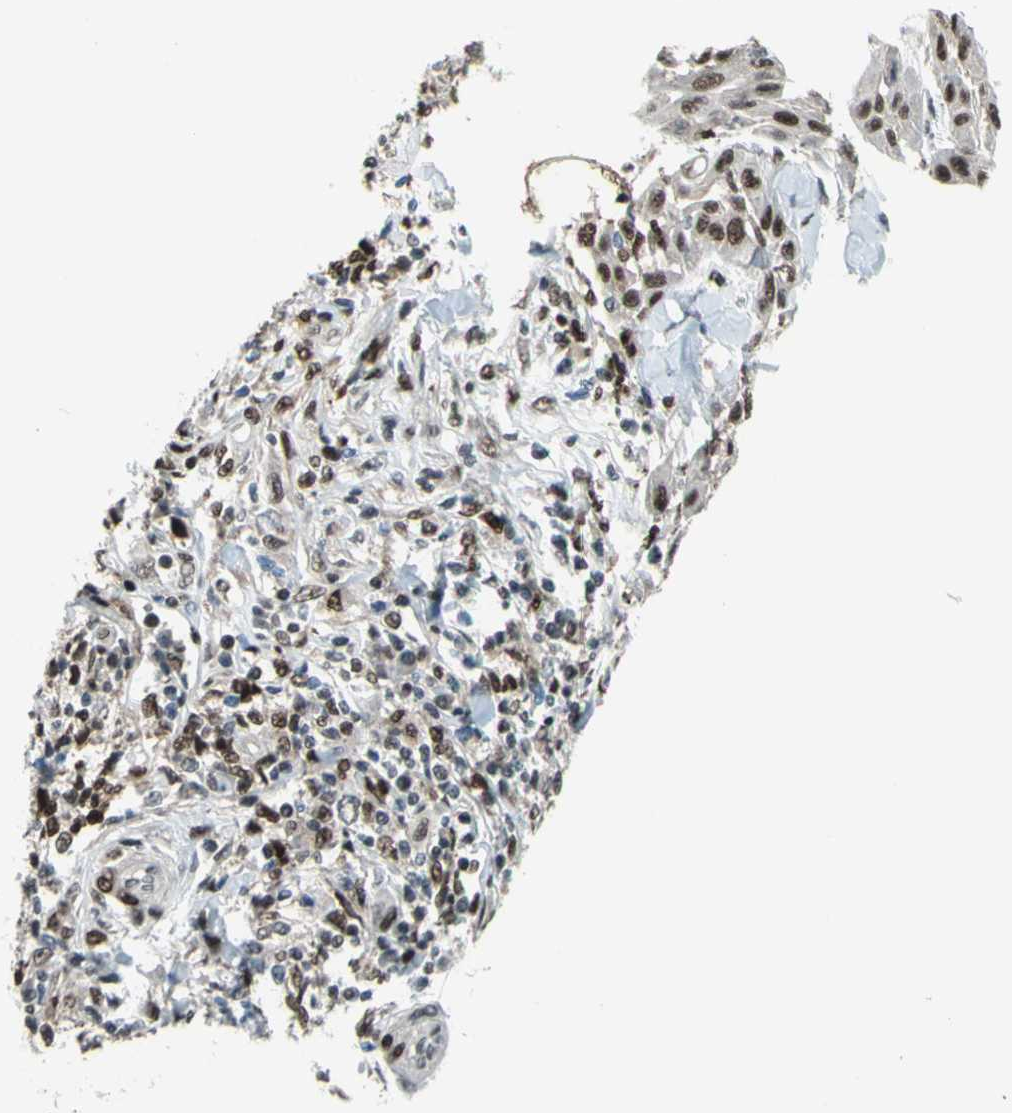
{"staining": {"intensity": "moderate", "quantity": ">75%", "location": "cytoplasmic/membranous,nuclear"}, "tissue": "skin cancer", "cell_type": "Tumor cells", "image_type": "cancer", "snomed": [{"axis": "morphology", "description": "Squamous cell carcinoma, NOS"}, {"axis": "topography", "description": "Skin"}], "caption": "This image displays IHC staining of skin cancer, with medium moderate cytoplasmic/membranous and nuclear staining in approximately >75% of tumor cells.", "gene": "FKBP5", "patient": {"sex": "male", "age": 24}}